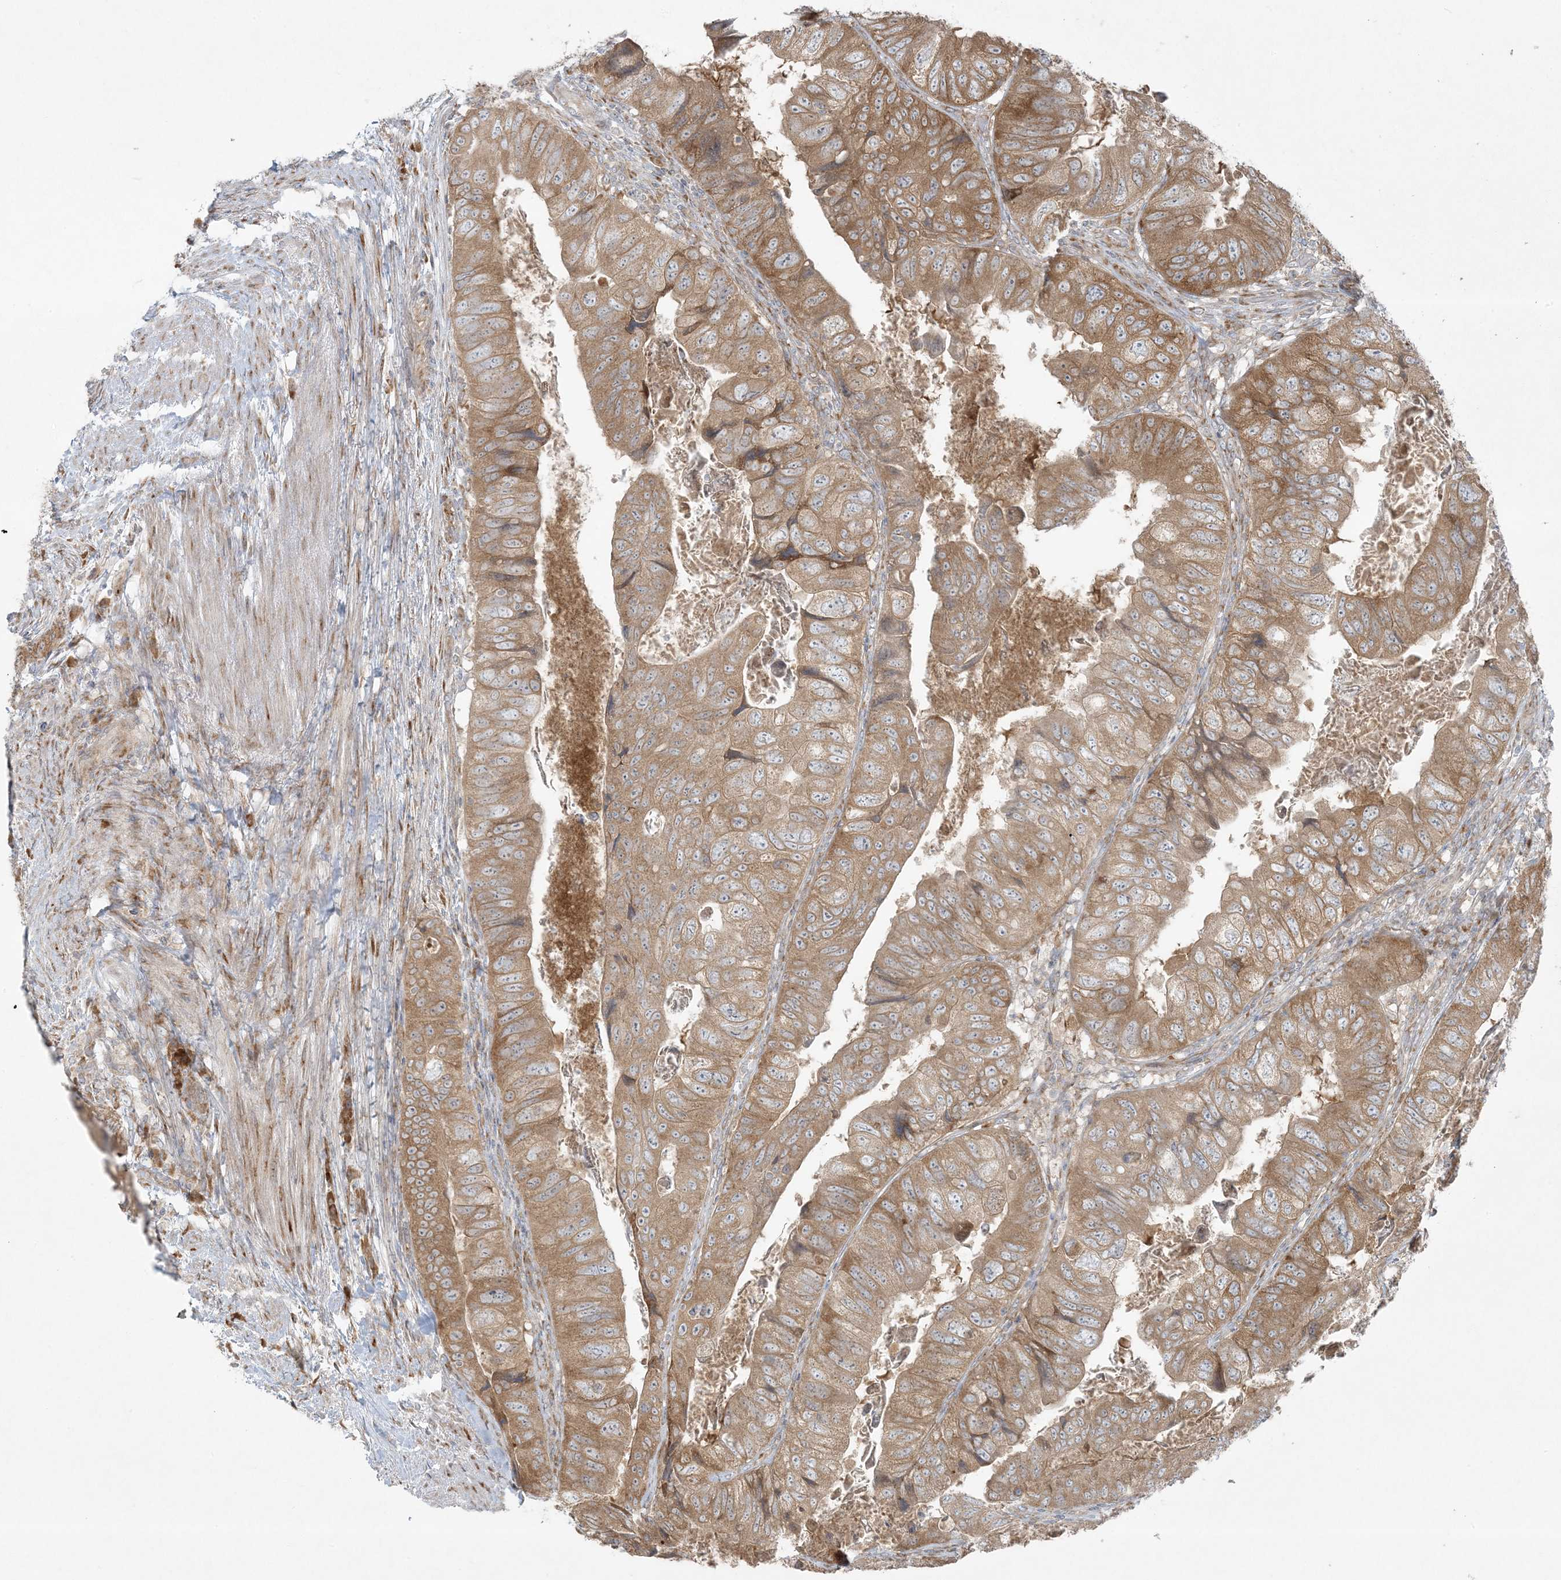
{"staining": {"intensity": "moderate", "quantity": ">75%", "location": "cytoplasmic/membranous"}, "tissue": "colorectal cancer", "cell_type": "Tumor cells", "image_type": "cancer", "snomed": [{"axis": "morphology", "description": "Adenocarcinoma, NOS"}, {"axis": "topography", "description": "Rectum"}], "caption": "Tumor cells demonstrate moderate cytoplasmic/membranous positivity in approximately >75% of cells in adenocarcinoma (colorectal).", "gene": "ZNF263", "patient": {"sex": "male", "age": 63}}